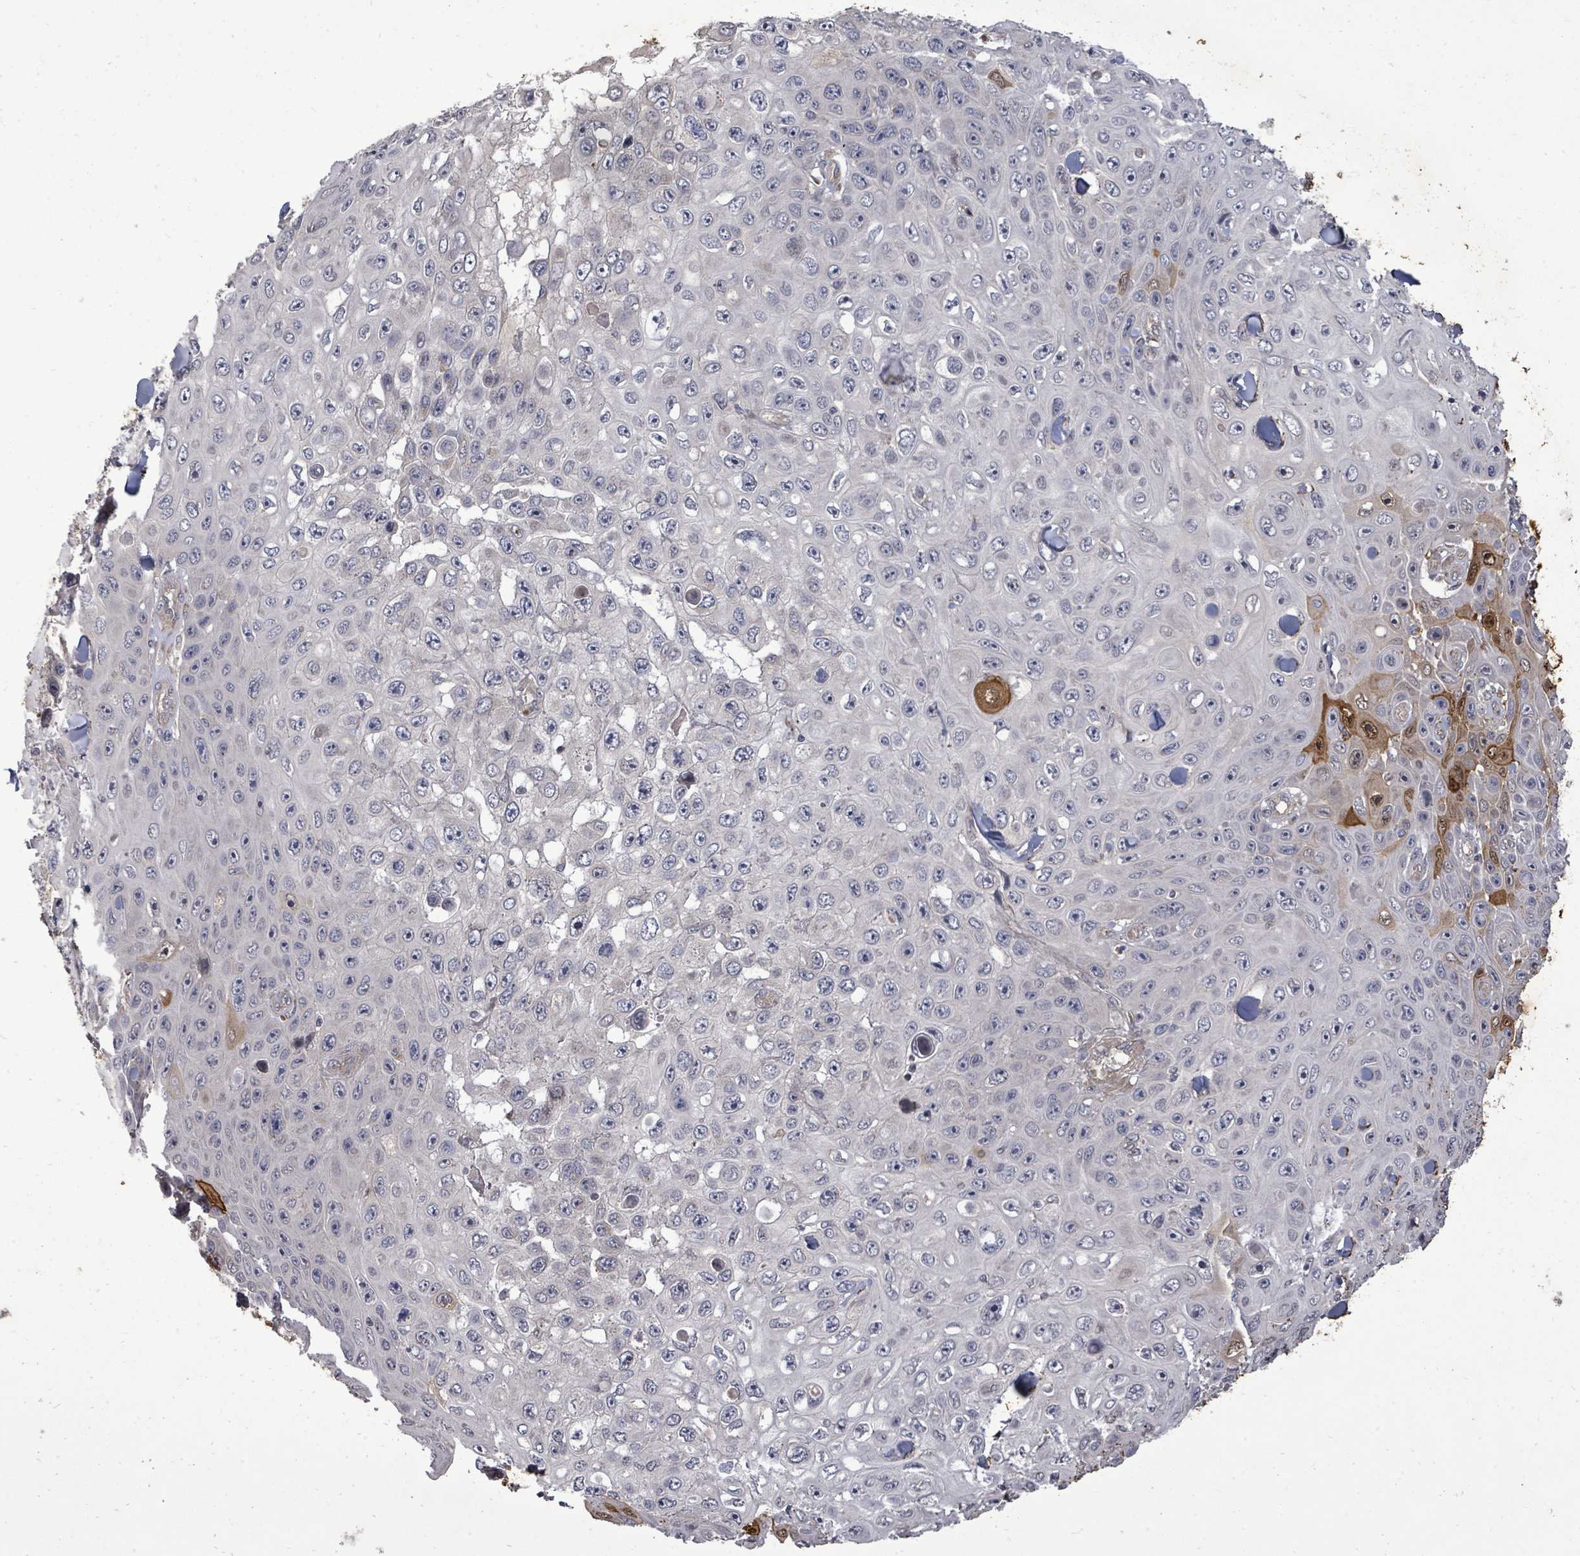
{"staining": {"intensity": "moderate", "quantity": "<25%", "location": "cytoplasmic/membranous,nuclear"}, "tissue": "skin cancer", "cell_type": "Tumor cells", "image_type": "cancer", "snomed": [{"axis": "morphology", "description": "Squamous cell carcinoma, NOS"}, {"axis": "topography", "description": "Skin"}], "caption": "Skin cancer (squamous cell carcinoma) tissue displays moderate cytoplasmic/membranous and nuclear staining in approximately <25% of tumor cells", "gene": "KRTAP27-1", "patient": {"sex": "male", "age": 82}}